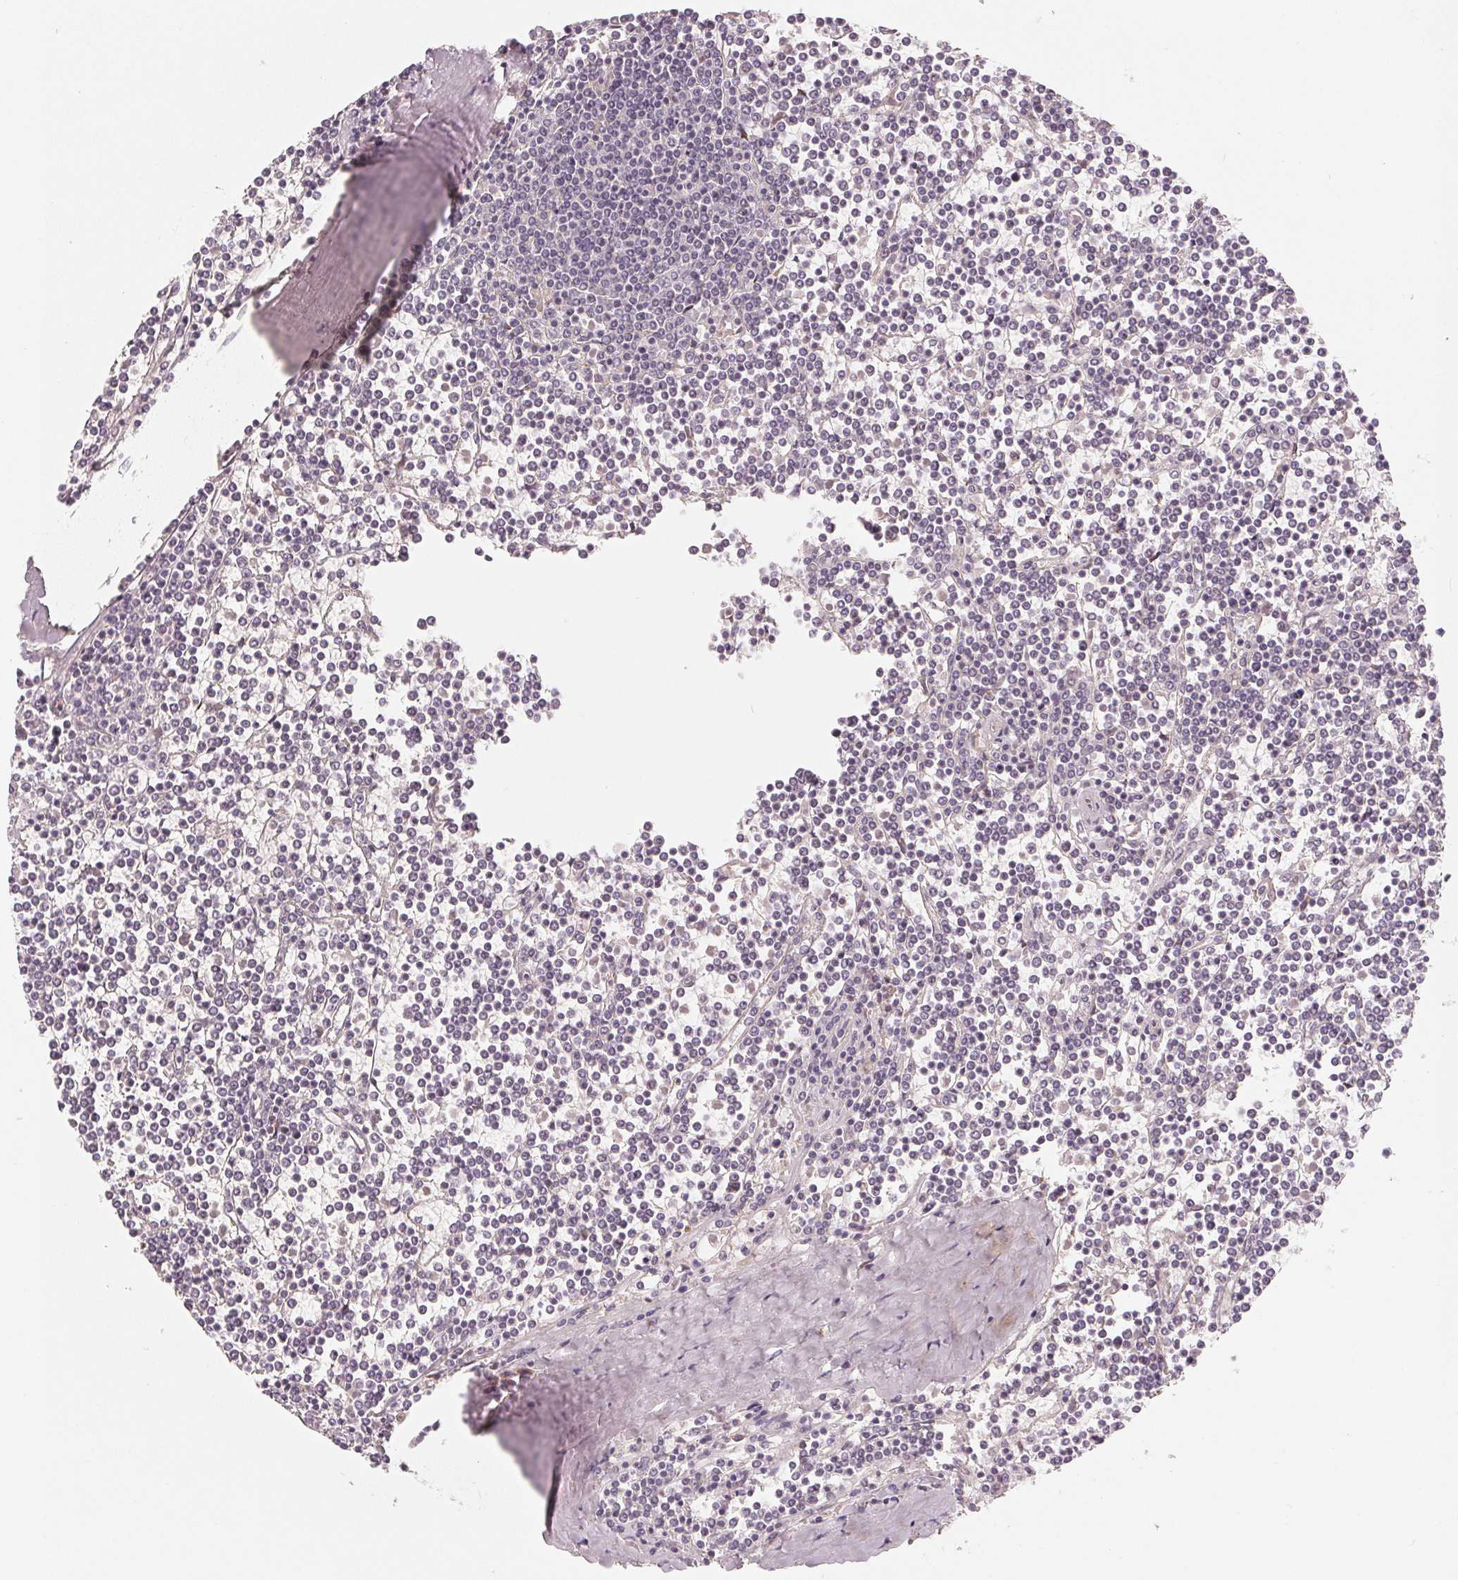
{"staining": {"intensity": "negative", "quantity": "none", "location": "none"}, "tissue": "lymphoma", "cell_type": "Tumor cells", "image_type": "cancer", "snomed": [{"axis": "morphology", "description": "Malignant lymphoma, non-Hodgkin's type, Low grade"}, {"axis": "topography", "description": "Spleen"}], "caption": "Image shows no protein positivity in tumor cells of low-grade malignant lymphoma, non-Hodgkin's type tissue.", "gene": "TMSB15B", "patient": {"sex": "female", "age": 19}}